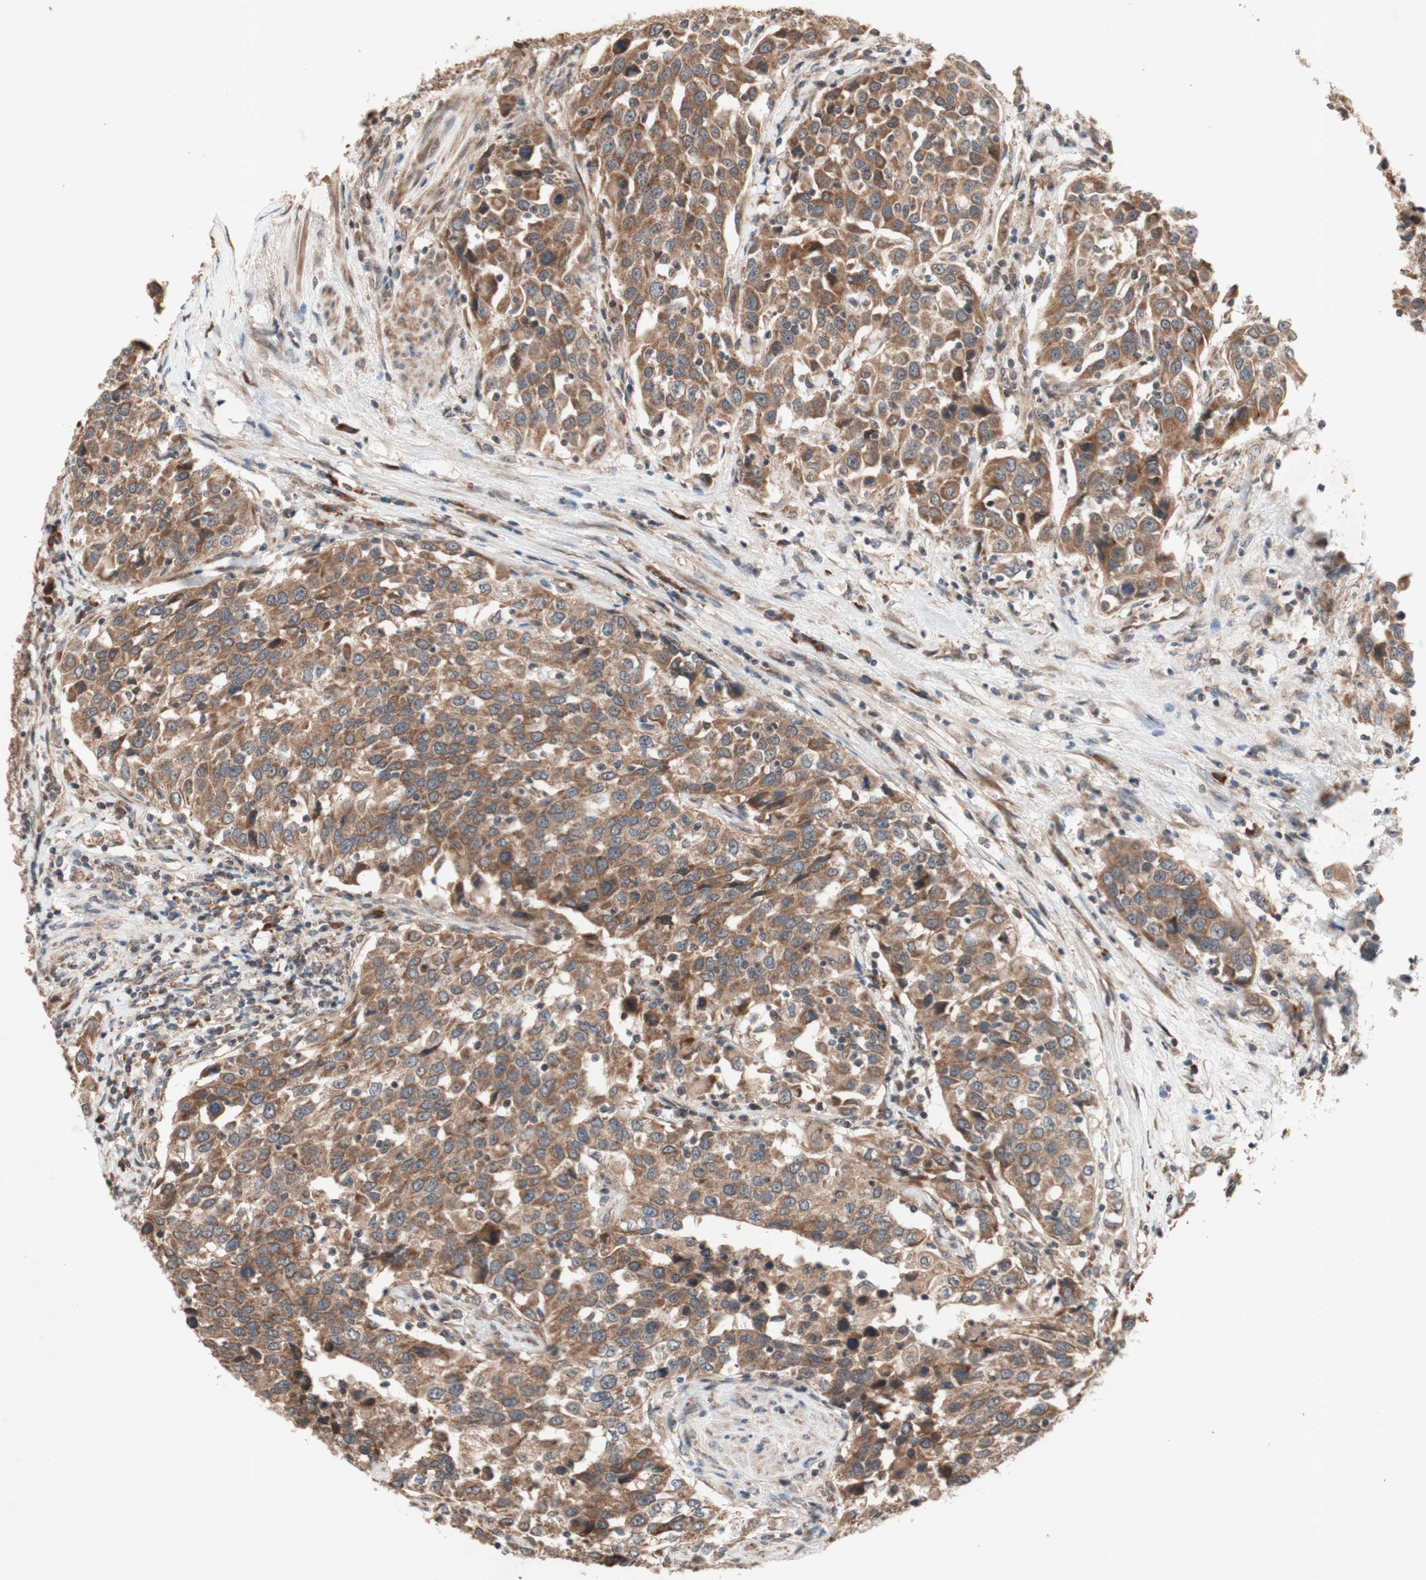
{"staining": {"intensity": "moderate", "quantity": ">75%", "location": "cytoplasmic/membranous"}, "tissue": "urothelial cancer", "cell_type": "Tumor cells", "image_type": "cancer", "snomed": [{"axis": "morphology", "description": "Urothelial carcinoma, High grade"}, {"axis": "topography", "description": "Urinary bladder"}], "caption": "Tumor cells reveal medium levels of moderate cytoplasmic/membranous expression in about >75% of cells in human urothelial carcinoma (high-grade). Nuclei are stained in blue.", "gene": "DDOST", "patient": {"sex": "female", "age": 80}}